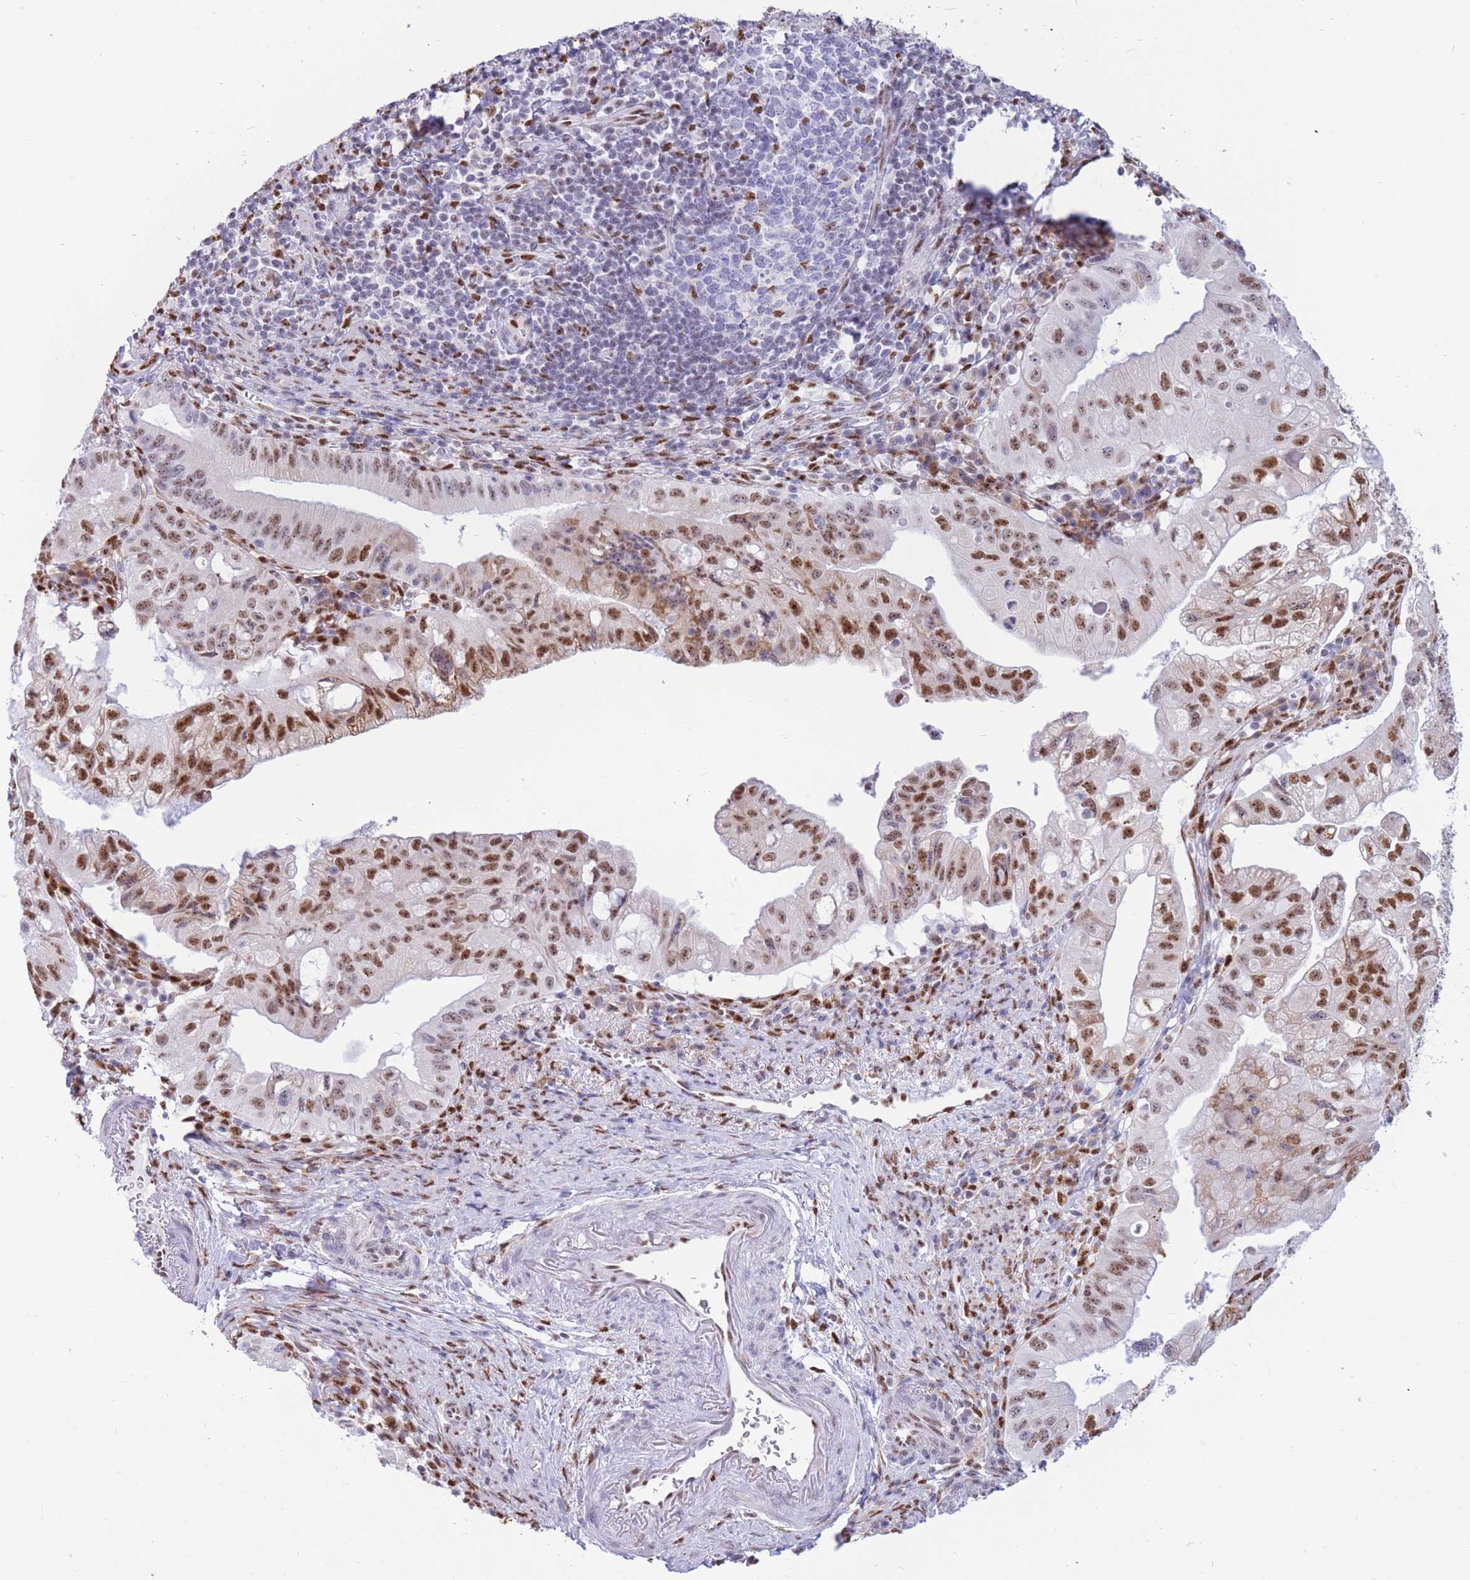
{"staining": {"intensity": "moderate", "quantity": ">75%", "location": "nuclear"}, "tissue": "pancreatic cancer", "cell_type": "Tumor cells", "image_type": "cancer", "snomed": [{"axis": "morphology", "description": "Adenocarcinoma, NOS"}, {"axis": "topography", "description": "Pancreas"}], "caption": "Moderate nuclear staining is seen in approximately >75% of tumor cells in pancreatic adenocarcinoma.", "gene": "FAM153A", "patient": {"sex": "male", "age": 70}}